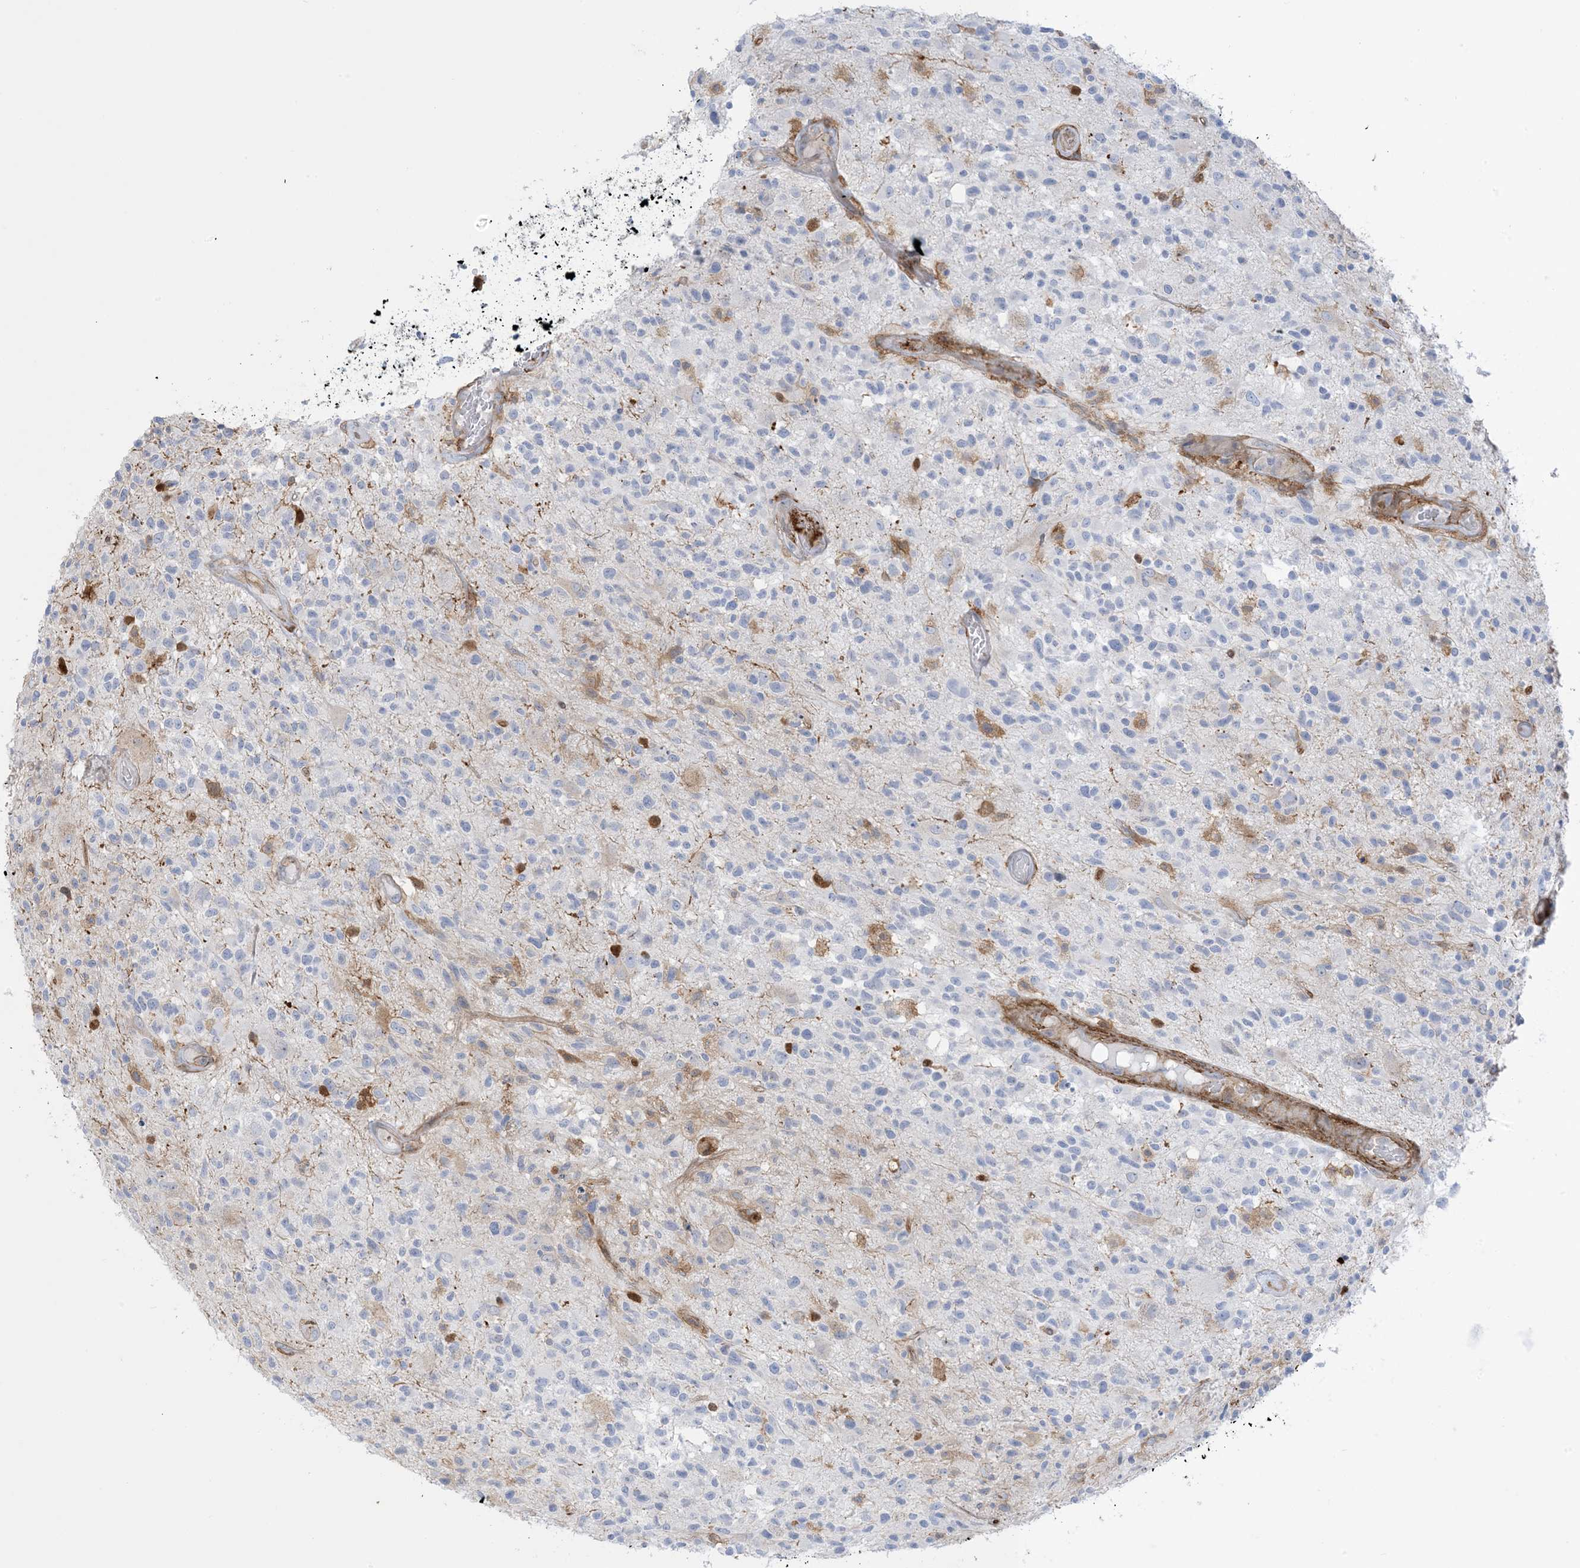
{"staining": {"intensity": "negative", "quantity": "none", "location": "none"}, "tissue": "glioma", "cell_type": "Tumor cells", "image_type": "cancer", "snomed": [{"axis": "morphology", "description": "Glioma, malignant, High grade"}, {"axis": "morphology", "description": "Glioblastoma, NOS"}, {"axis": "topography", "description": "Brain"}], "caption": "Photomicrograph shows no significant protein staining in tumor cells of glioma.", "gene": "ICMT", "patient": {"sex": "male", "age": 60}}